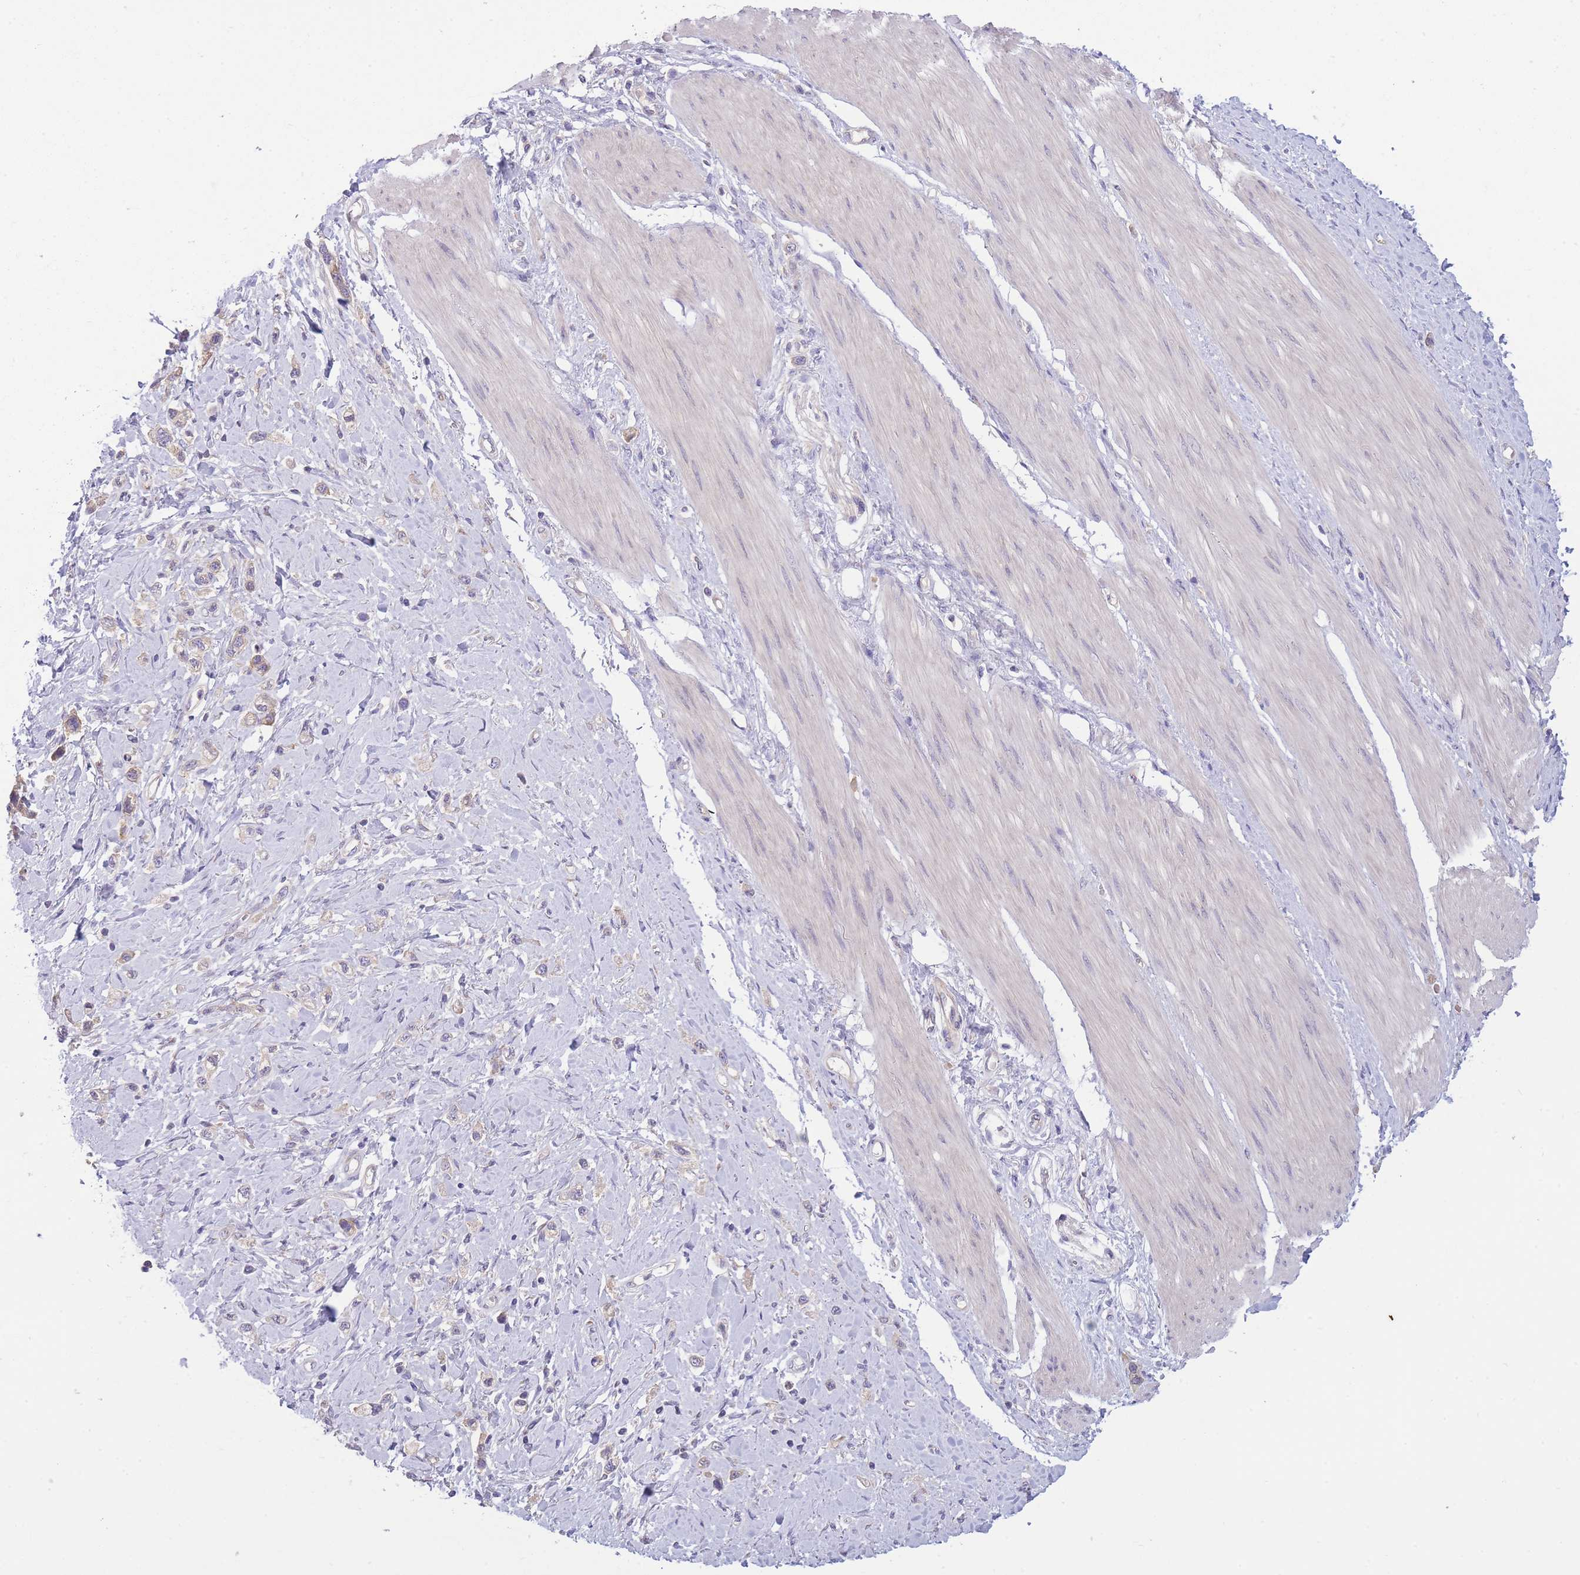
{"staining": {"intensity": "weak", "quantity": "<25%", "location": "cytoplasmic/membranous"}, "tissue": "stomach cancer", "cell_type": "Tumor cells", "image_type": "cancer", "snomed": [{"axis": "morphology", "description": "Adenocarcinoma, NOS"}, {"axis": "topography", "description": "Stomach"}], "caption": "Immunohistochemistry (IHC) image of stomach cancer stained for a protein (brown), which displays no positivity in tumor cells. (DAB immunohistochemistry (IHC), high magnification).", "gene": "PFDN6", "patient": {"sex": "female", "age": 65}}